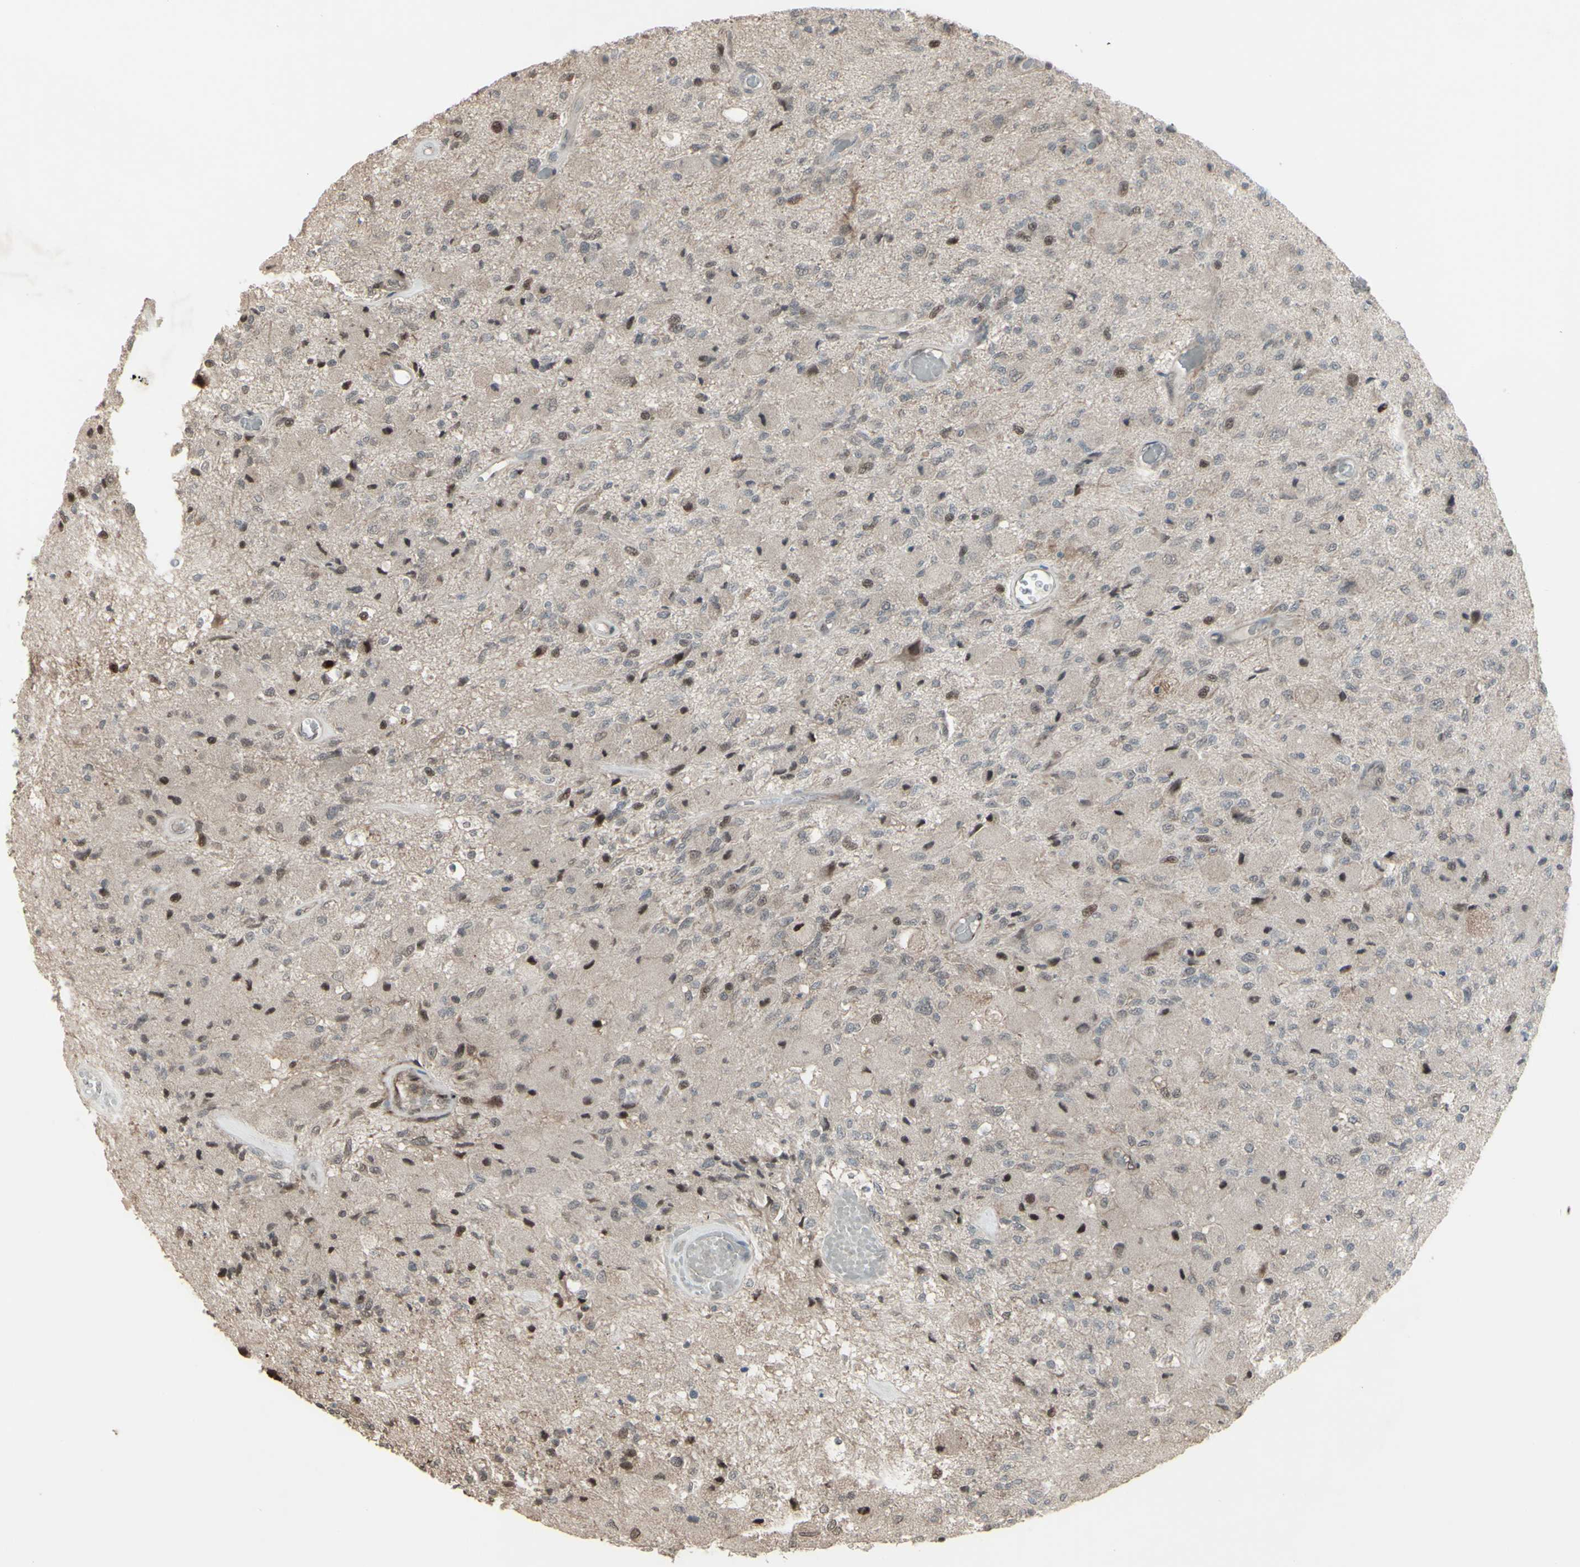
{"staining": {"intensity": "weak", "quantity": "<25%", "location": "nuclear"}, "tissue": "glioma", "cell_type": "Tumor cells", "image_type": "cancer", "snomed": [{"axis": "morphology", "description": "Normal tissue, NOS"}, {"axis": "morphology", "description": "Glioma, malignant, High grade"}, {"axis": "topography", "description": "Cerebral cortex"}], "caption": "Glioma was stained to show a protein in brown. There is no significant positivity in tumor cells. Nuclei are stained in blue.", "gene": "CD33", "patient": {"sex": "male", "age": 77}}